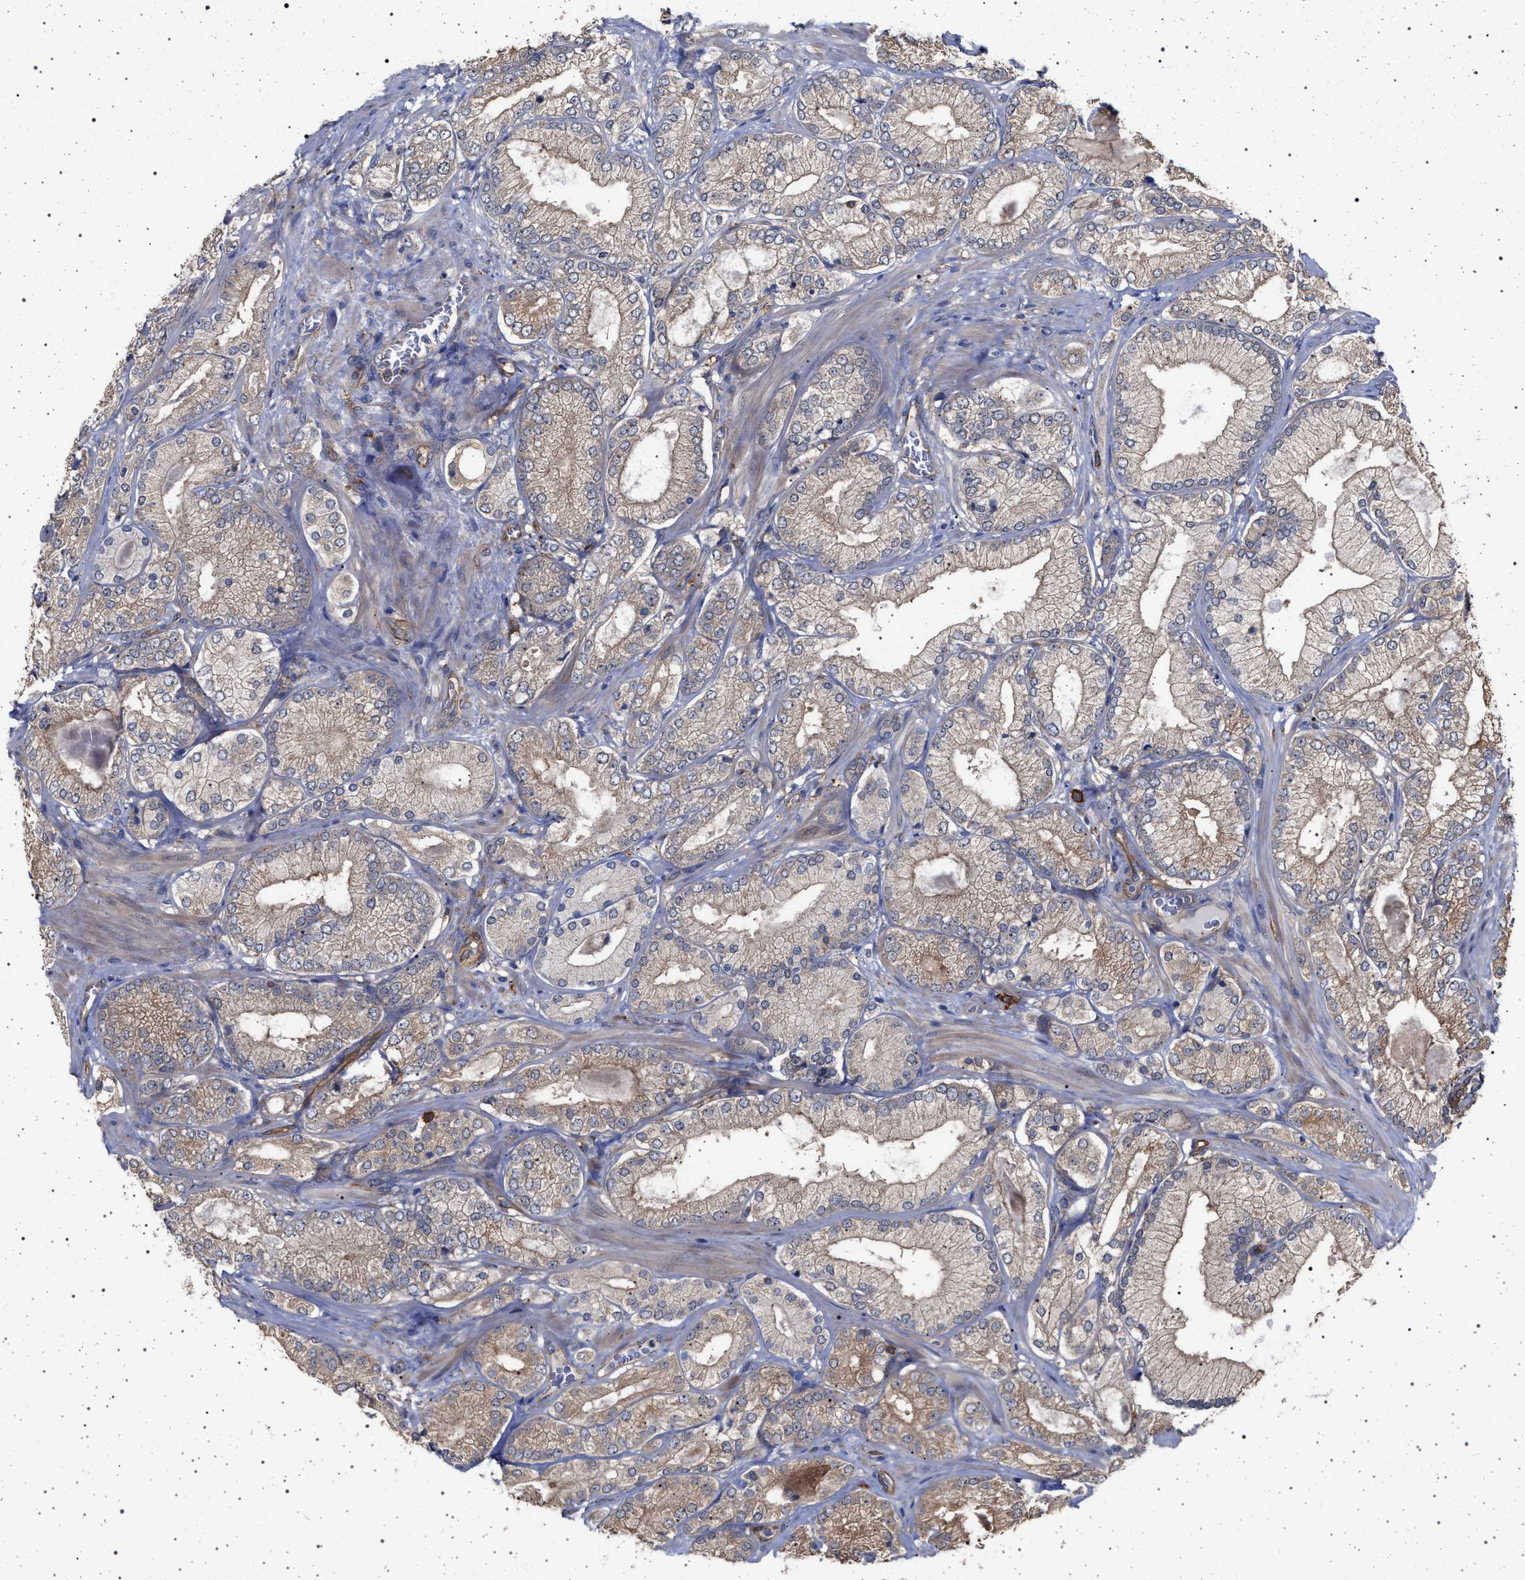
{"staining": {"intensity": "moderate", "quantity": "<25%", "location": "cytoplasmic/membranous"}, "tissue": "prostate cancer", "cell_type": "Tumor cells", "image_type": "cancer", "snomed": [{"axis": "morphology", "description": "Adenocarcinoma, Low grade"}, {"axis": "topography", "description": "Prostate"}], "caption": "This is an image of immunohistochemistry (IHC) staining of prostate cancer (adenocarcinoma (low-grade)), which shows moderate expression in the cytoplasmic/membranous of tumor cells.", "gene": "IFT20", "patient": {"sex": "male", "age": 65}}